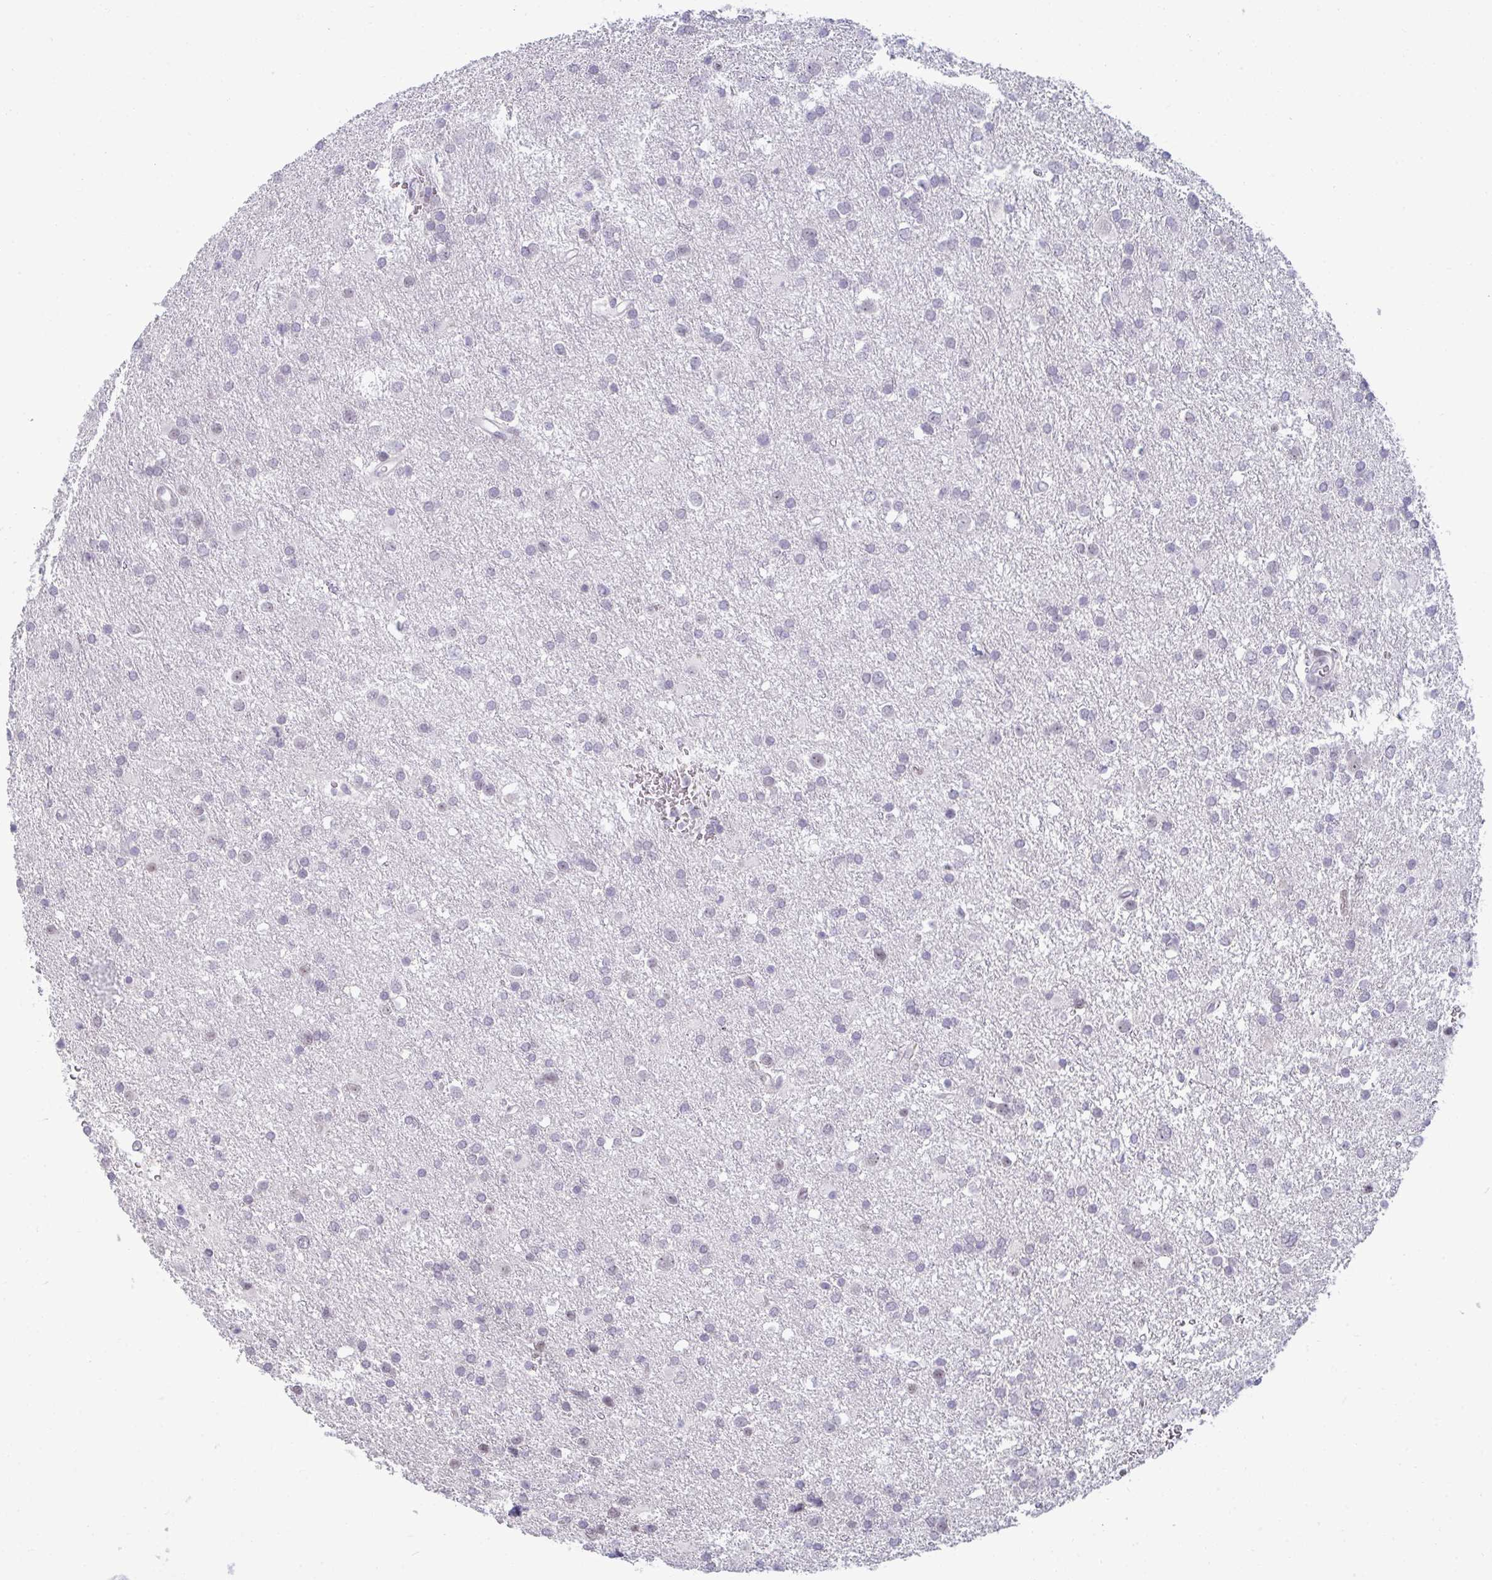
{"staining": {"intensity": "negative", "quantity": "none", "location": "none"}, "tissue": "glioma", "cell_type": "Tumor cells", "image_type": "cancer", "snomed": [{"axis": "morphology", "description": "Glioma, malignant, Low grade"}, {"axis": "topography", "description": "Brain"}], "caption": "DAB (3,3'-diaminobenzidine) immunohistochemical staining of malignant low-grade glioma demonstrates no significant expression in tumor cells. Nuclei are stained in blue.", "gene": "RNASEH1", "patient": {"sex": "female", "age": 32}}